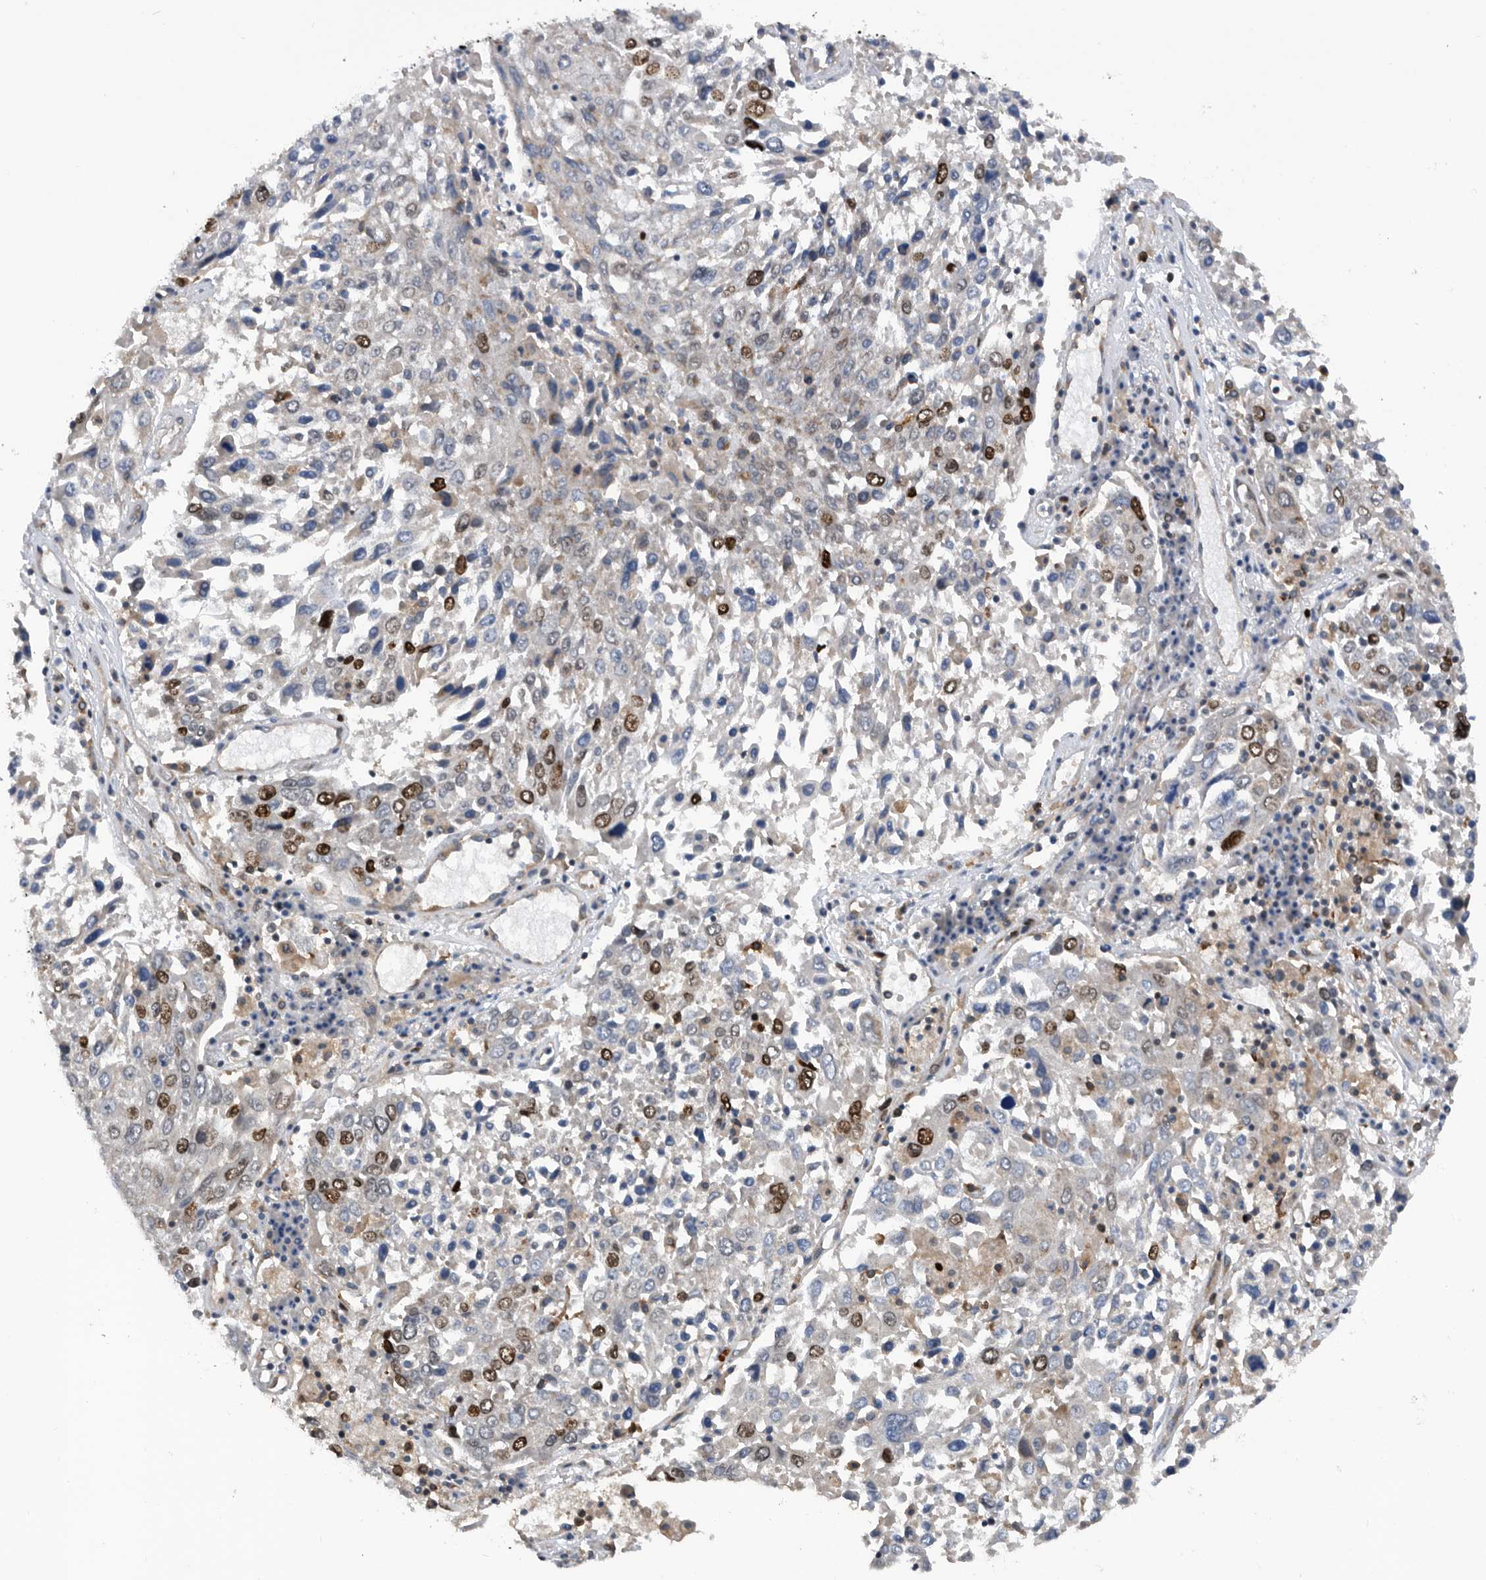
{"staining": {"intensity": "strong", "quantity": "<25%", "location": "nuclear"}, "tissue": "lung cancer", "cell_type": "Tumor cells", "image_type": "cancer", "snomed": [{"axis": "morphology", "description": "Squamous cell carcinoma, NOS"}, {"axis": "topography", "description": "Lung"}], "caption": "Strong nuclear protein staining is identified in approximately <25% of tumor cells in lung cancer (squamous cell carcinoma).", "gene": "ATAD2", "patient": {"sex": "male", "age": 65}}